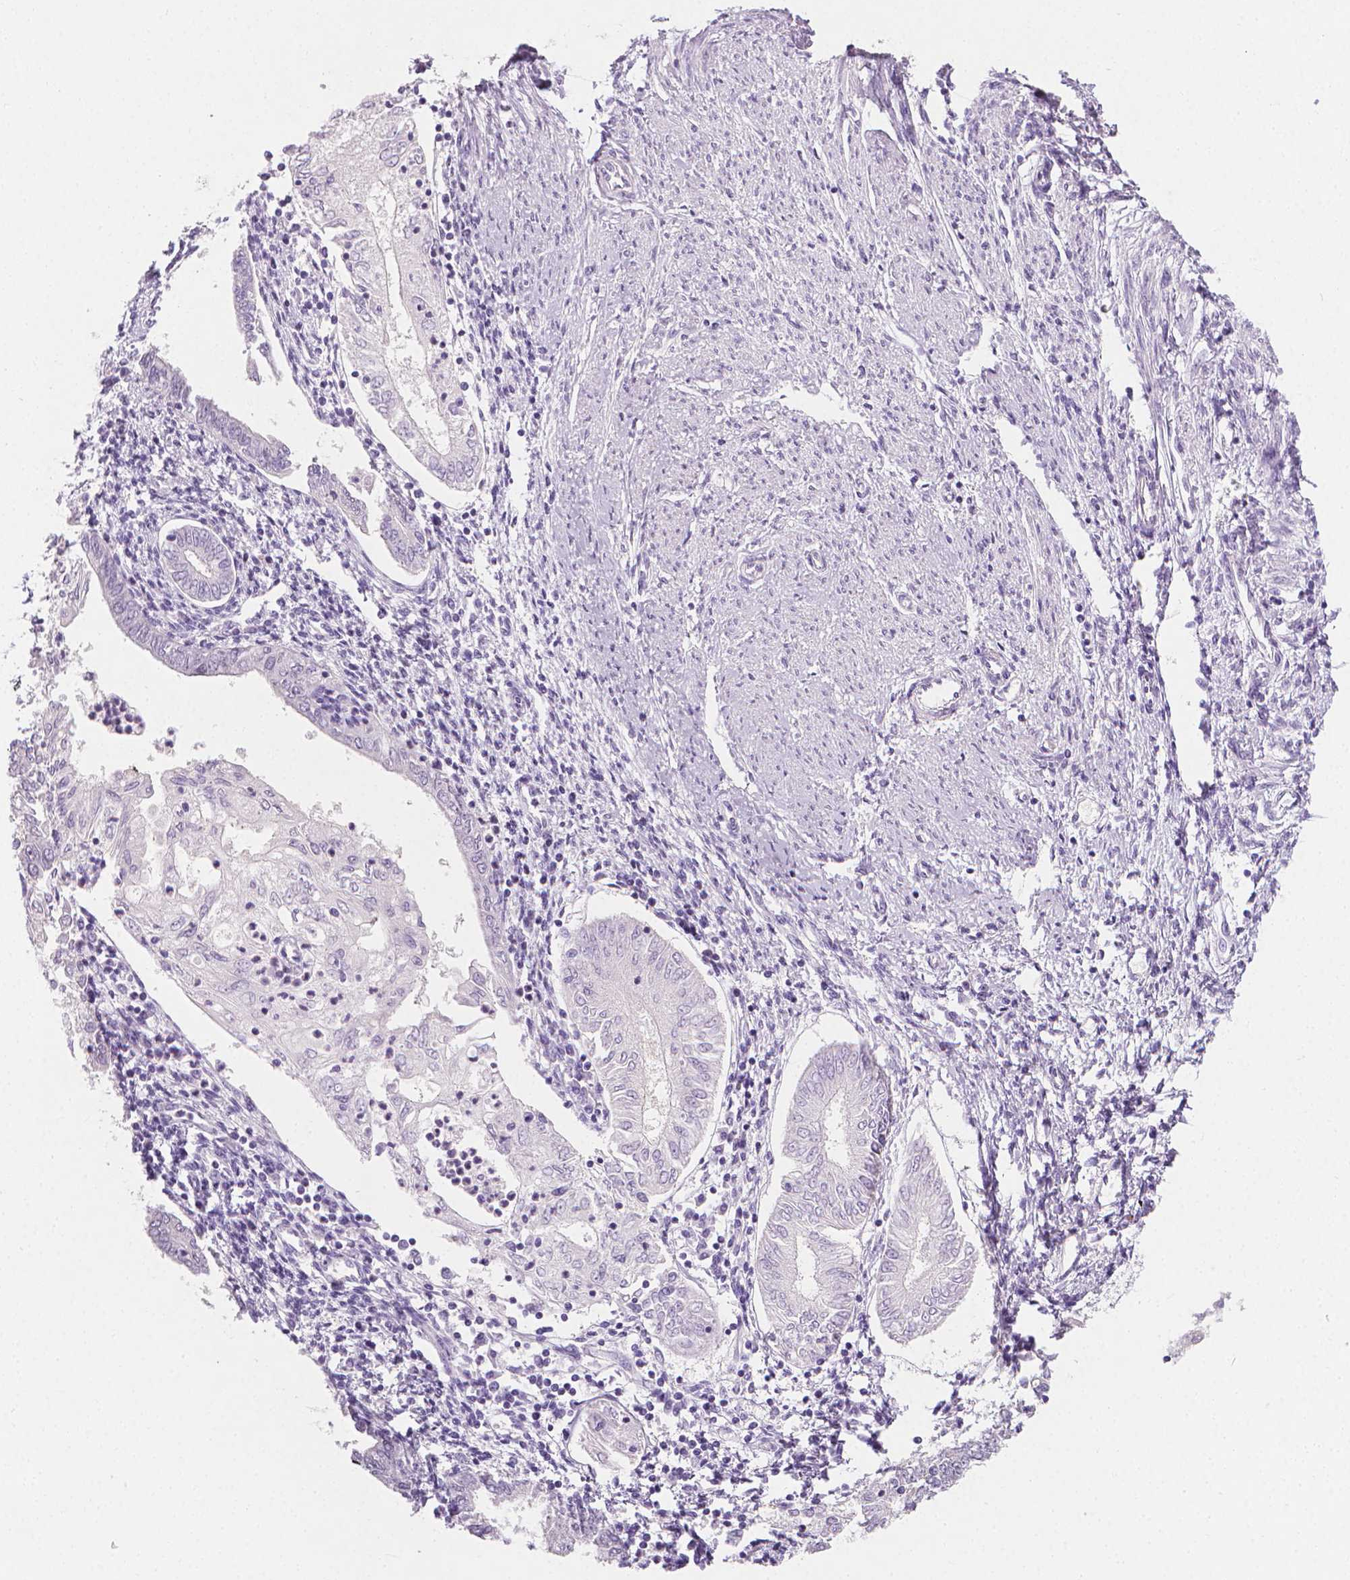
{"staining": {"intensity": "negative", "quantity": "none", "location": "none"}, "tissue": "endometrial cancer", "cell_type": "Tumor cells", "image_type": "cancer", "snomed": [{"axis": "morphology", "description": "Adenocarcinoma, NOS"}, {"axis": "topography", "description": "Endometrium"}], "caption": "The histopathology image demonstrates no significant expression in tumor cells of adenocarcinoma (endometrial). (DAB (3,3'-diaminobenzidine) immunohistochemistry (IHC), high magnification).", "gene": "DCAF8L1", "patient": {"sex": "female", "age": 68}}